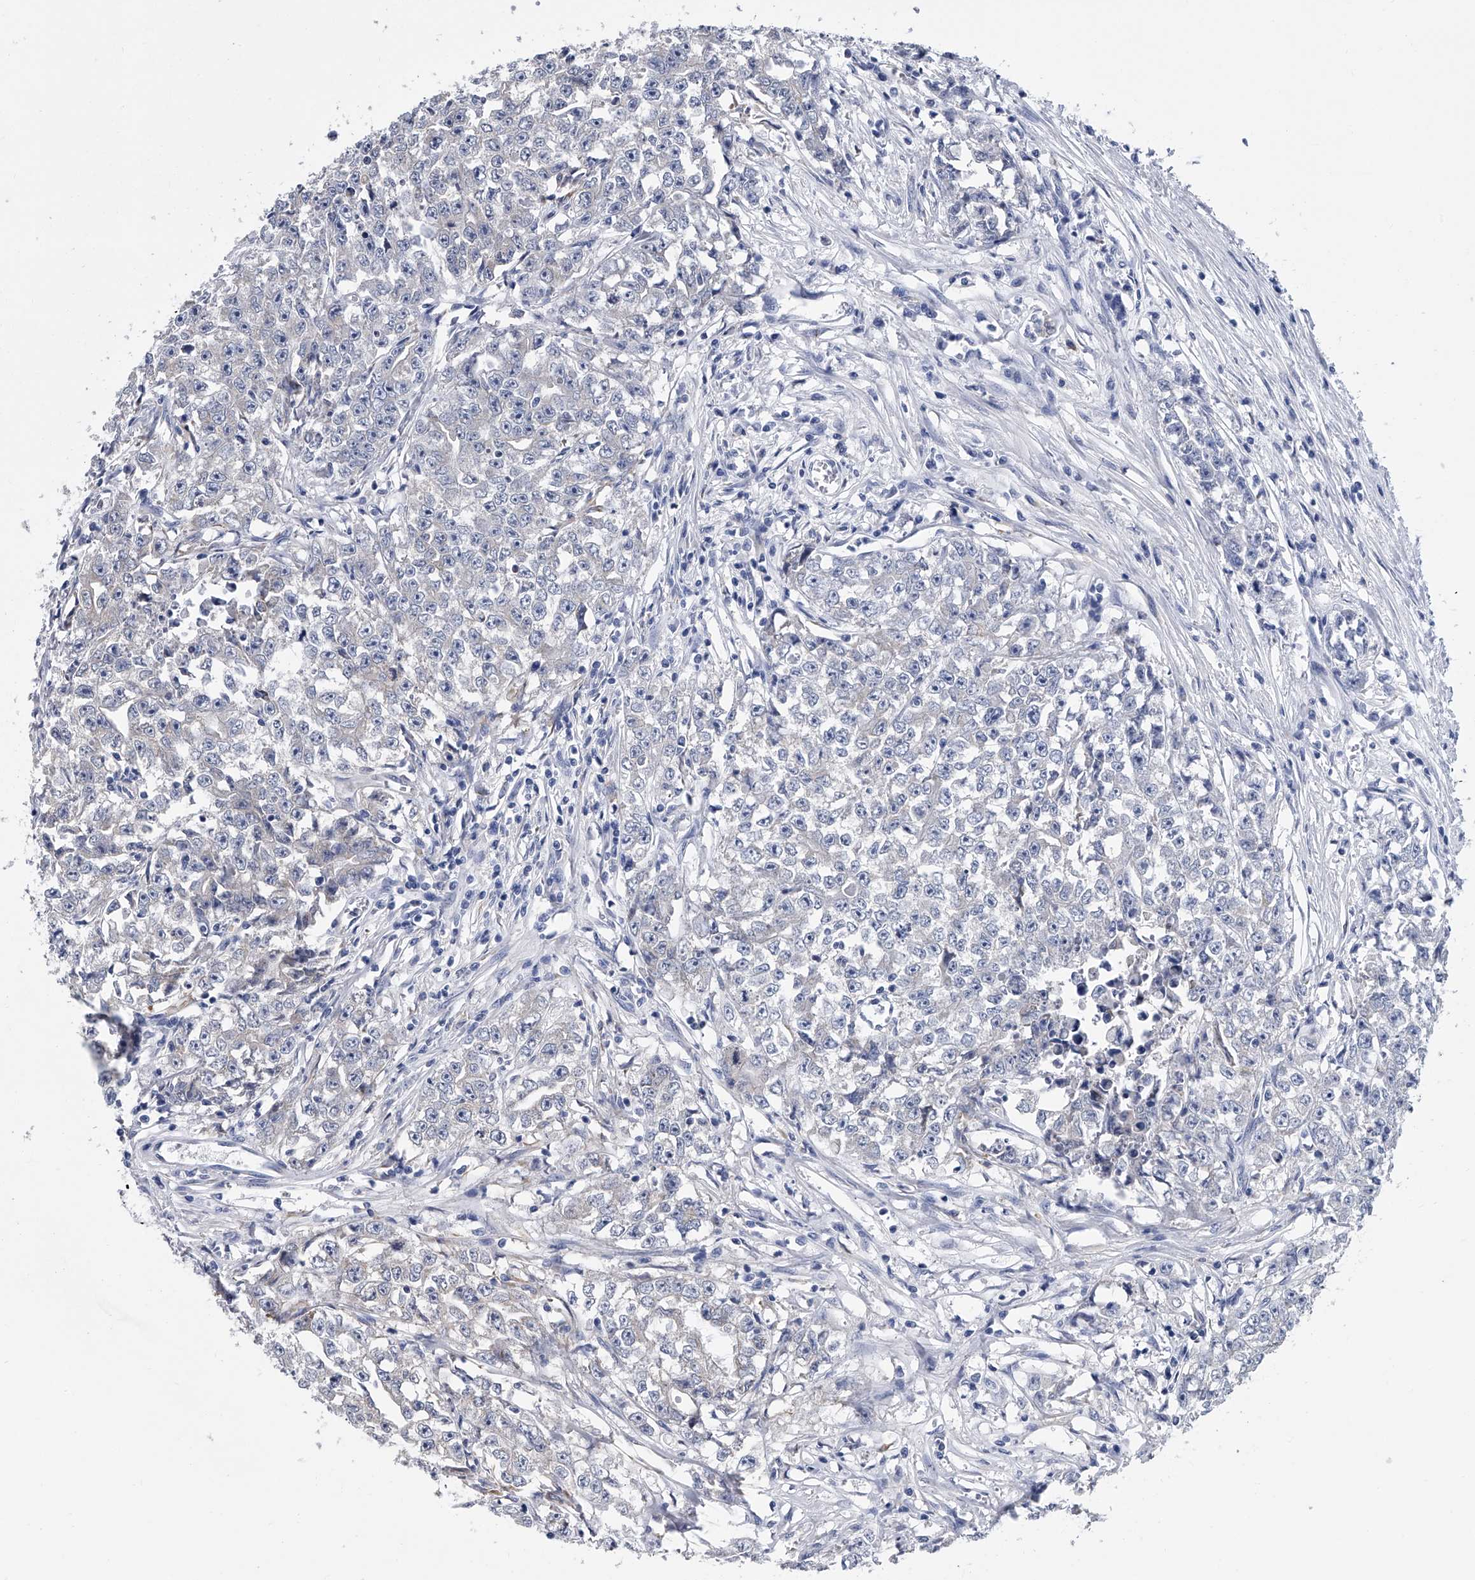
{"staining": {"intensity": "negative", "quantity": "none", "location": "none"}, "tissue": "testis cancer", "cell_type": "Tumor cells", "image_type": "cancer", "snomed": [{"axis": "morphology", "description": "Seminoma, NOS"}, {"axis": "morphology", "description": "Carcinoma, Embryonal, NOS"}, {"axis": "topography", "description": "Testis"}], "caption": "Immunohistochemical staining of testis cancer (seminoma) displays no significant positivity in tumor cells.", "gene": "MAP4K3", "patient": {"sex": "male", "age": 43}}